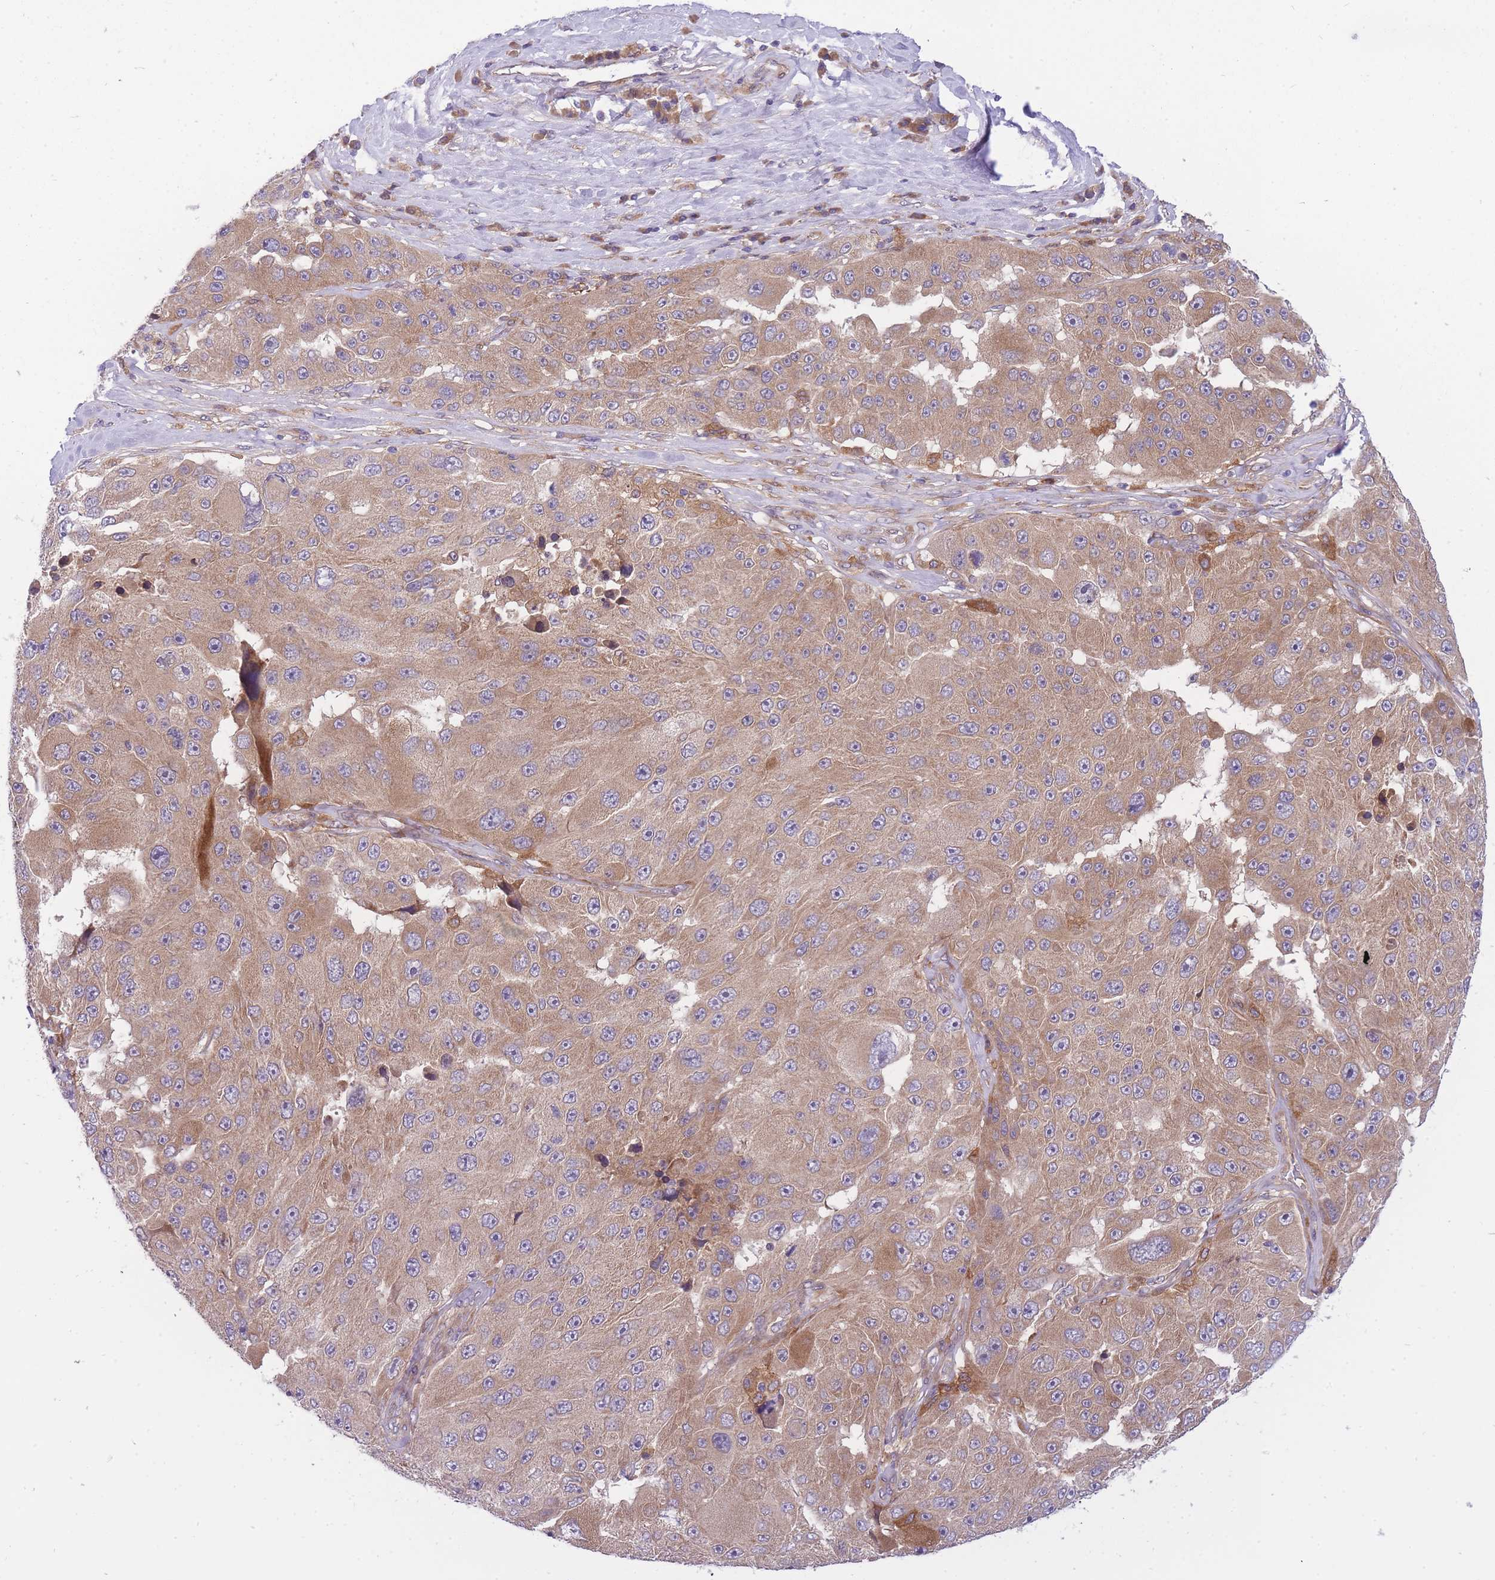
{"staining": {"intensity": "moderate", "quantity": ">75%", "location": "cytoplasmic/membranous"}, "tissue": "melanoma", "cell_type": "Tumor cells", "image_type": "cancer", "snomed": [{"axis": "morphology", "description": "Malignant melanoma, Metastatic site"}, {"axis": "topography", "description": "Lymph node"}], "caption": "Moderate cytoplasmic/membranous expression is present in approximately >75% of tumor cells in malignant melanoma (metastatic site).", "gene": "CRYGN", "patient": {"sex": "male", "age": 62}}